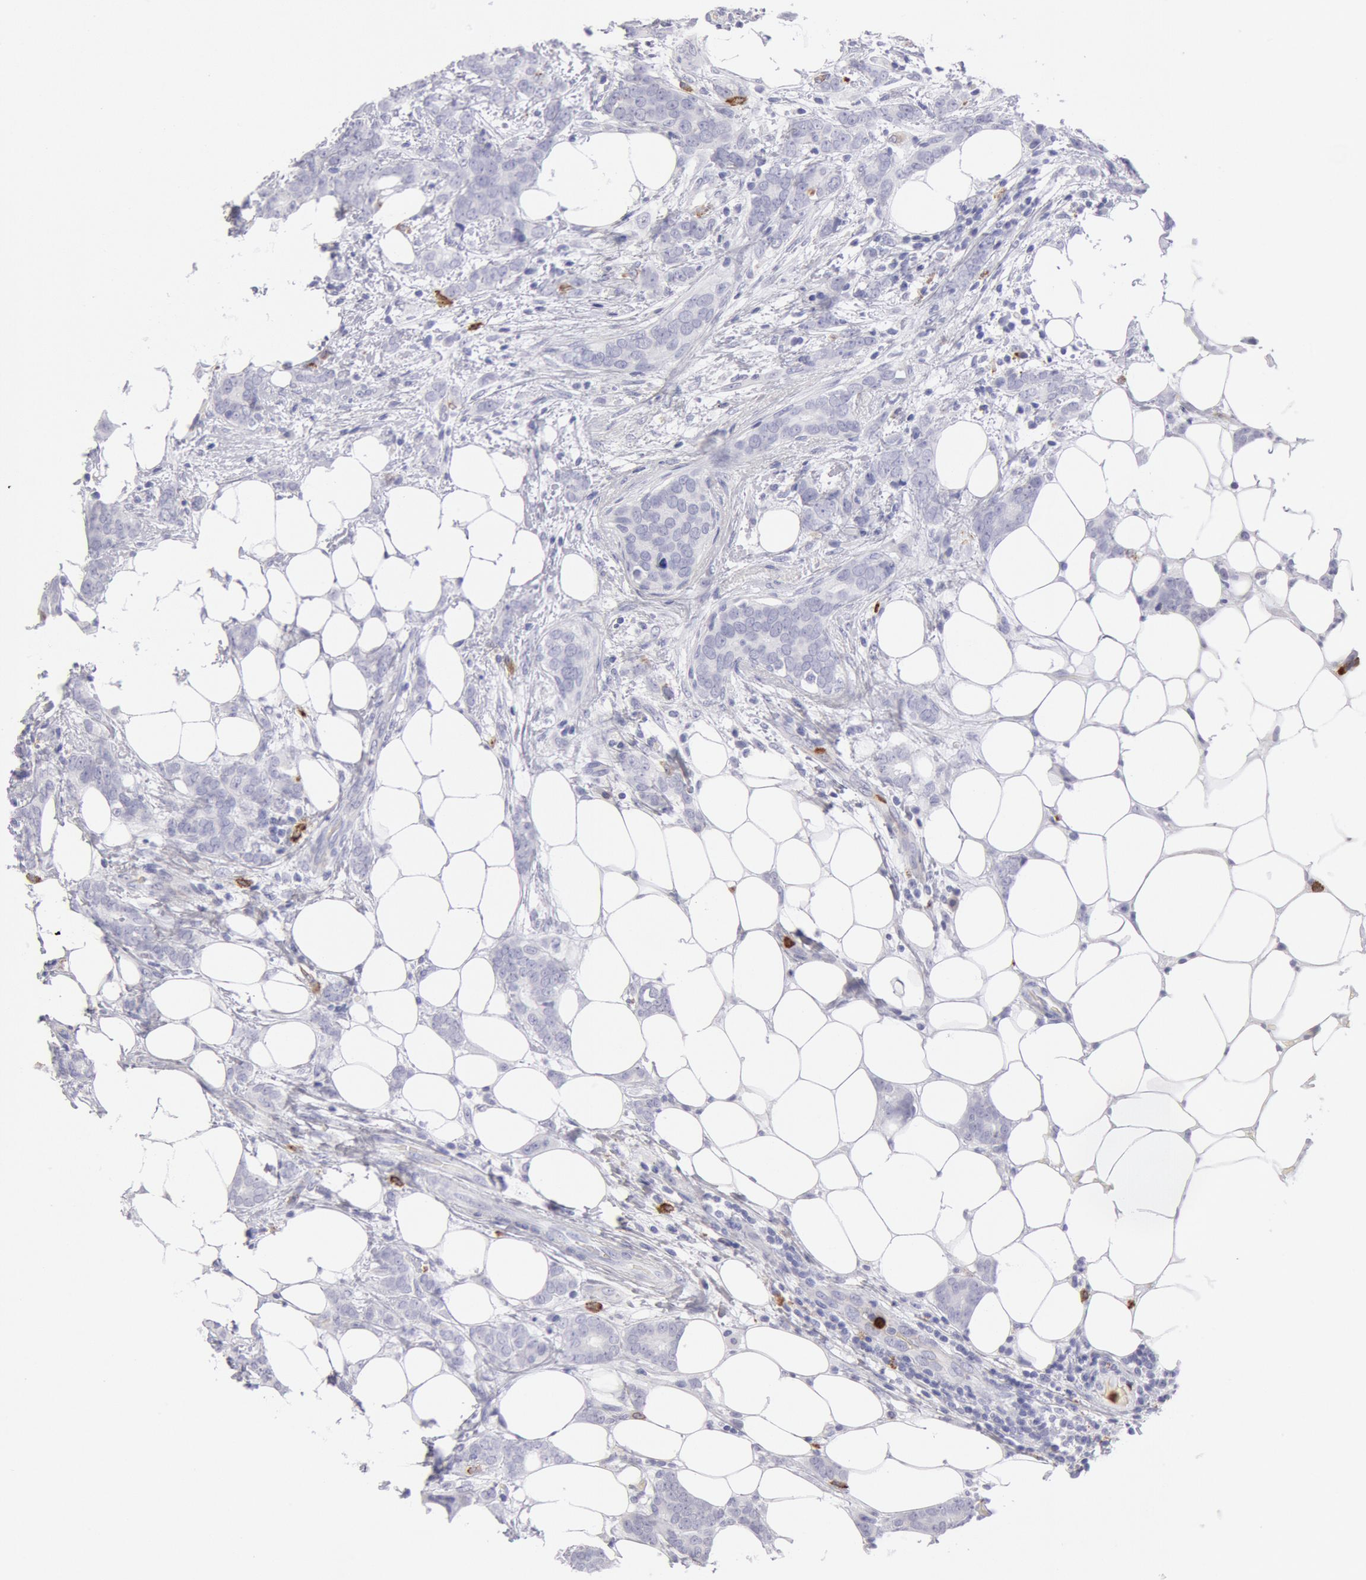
{"staining": {"intensity": "negative", "quantity": "none", "location": "none"}, "tissue": "breast cancer", "cell_type": "Tumor cells", "image_type": "cancer", "snomed": [{"axis": "morphology", "description": "Duct carcinoma"}, {"axis": "topography", "description": "Breast"}], "caption": "This micrograph is of breast infiltrating ductal carcinoma stained with immunohistochemistry to label a protein in brown with the nuclei are counter-stained blue. There is no expression in tumor cells.", "gene": "FCN1", "patient": {"sex": "female", "age": 53}}